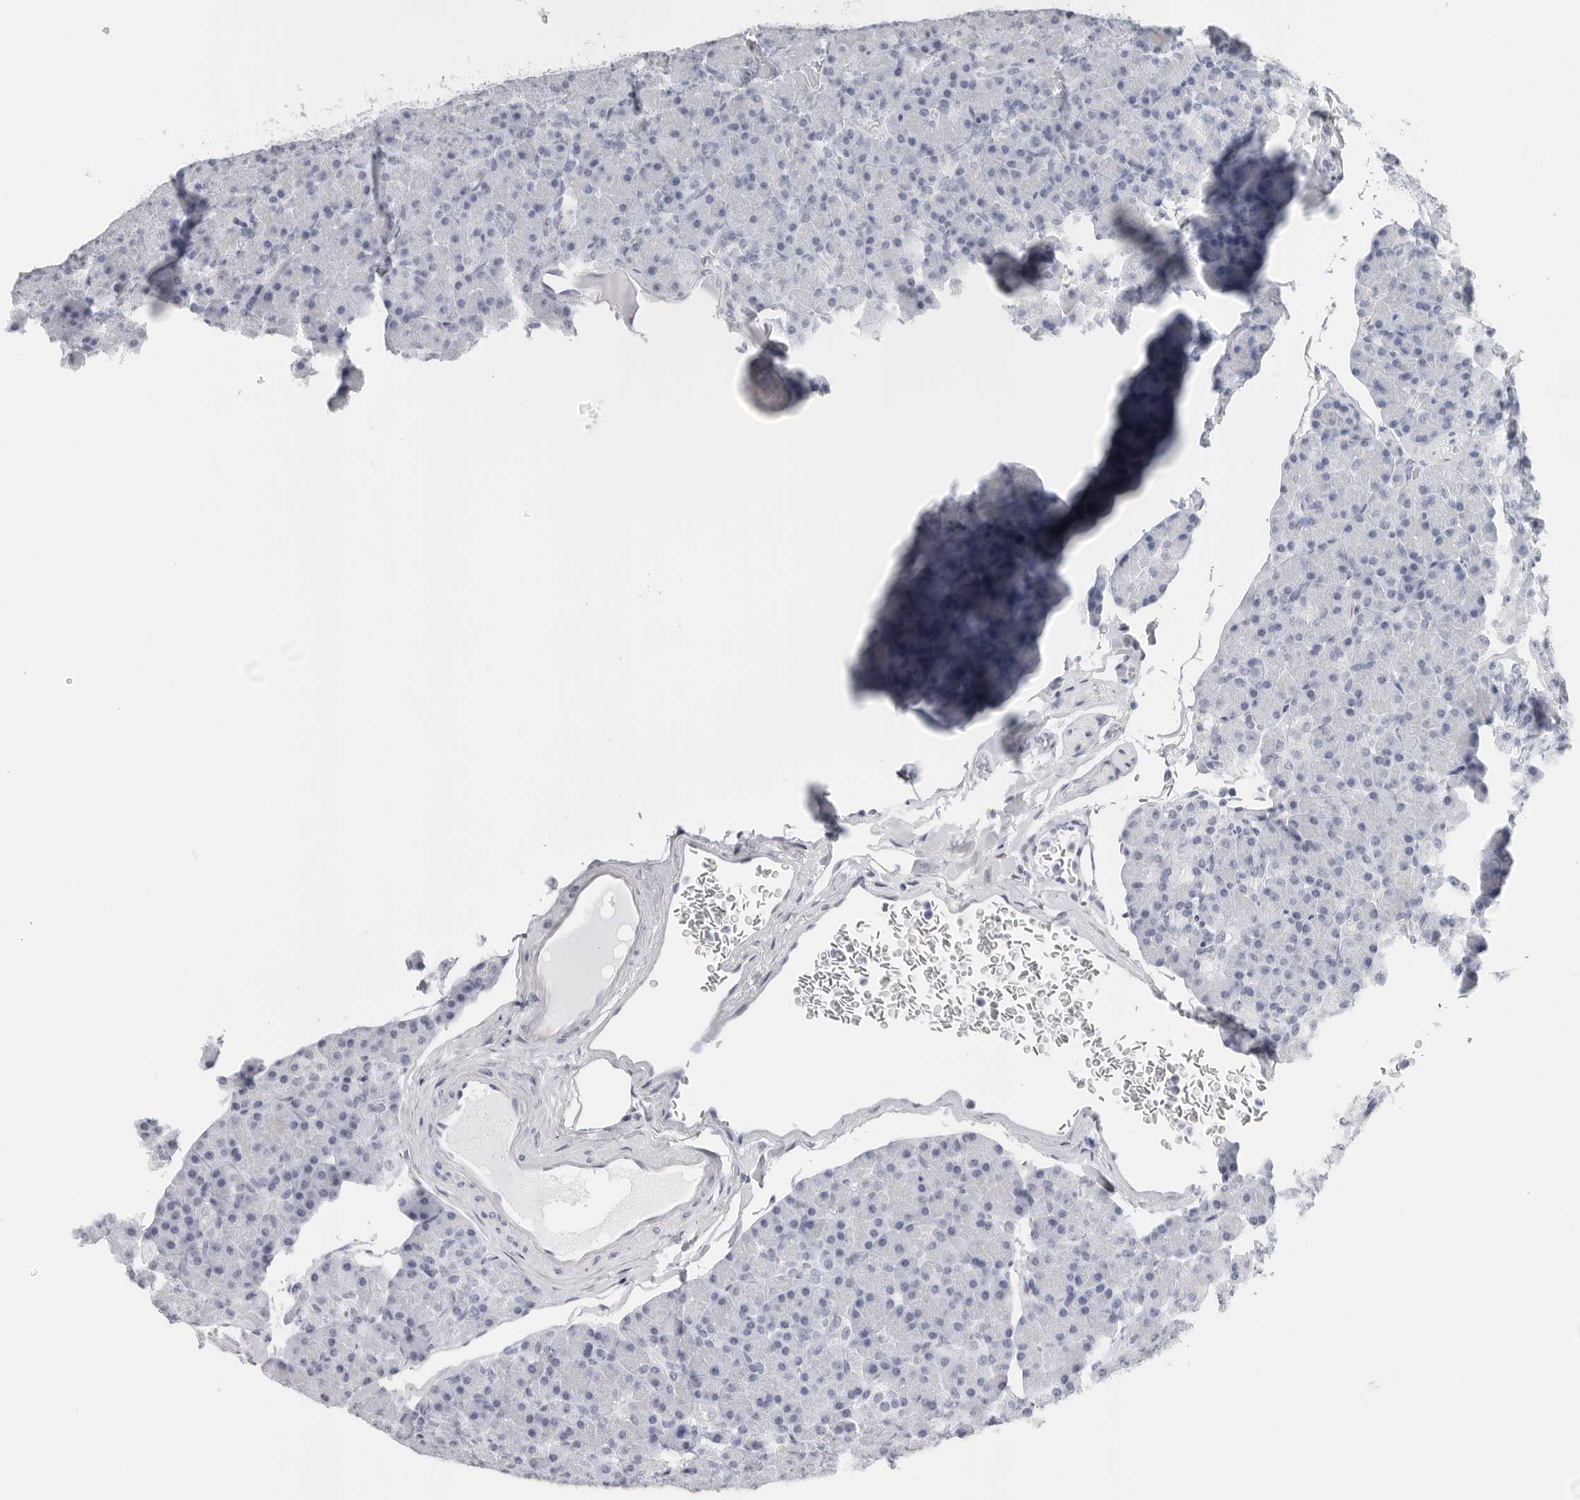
{"staining": {"intensity": "negative", "quantity": "none", "location": "none"}, "tissue": "pancreas", "cell_type": "Exocrine glandular cells", "image_type": "normal", "snomed": [{"axis": "morphology", "description": "Normal tissue, NOS"}, {"axis": "topography", "description": "Pancreas"}], "caption": "An immunohistochemistry photomicrograph of unremarkable pancreas is shown. There is no staining in exocrine glandular cells of pancreas.", "gene": "CST2", "patient": {"sex": "female", "age": 43}}